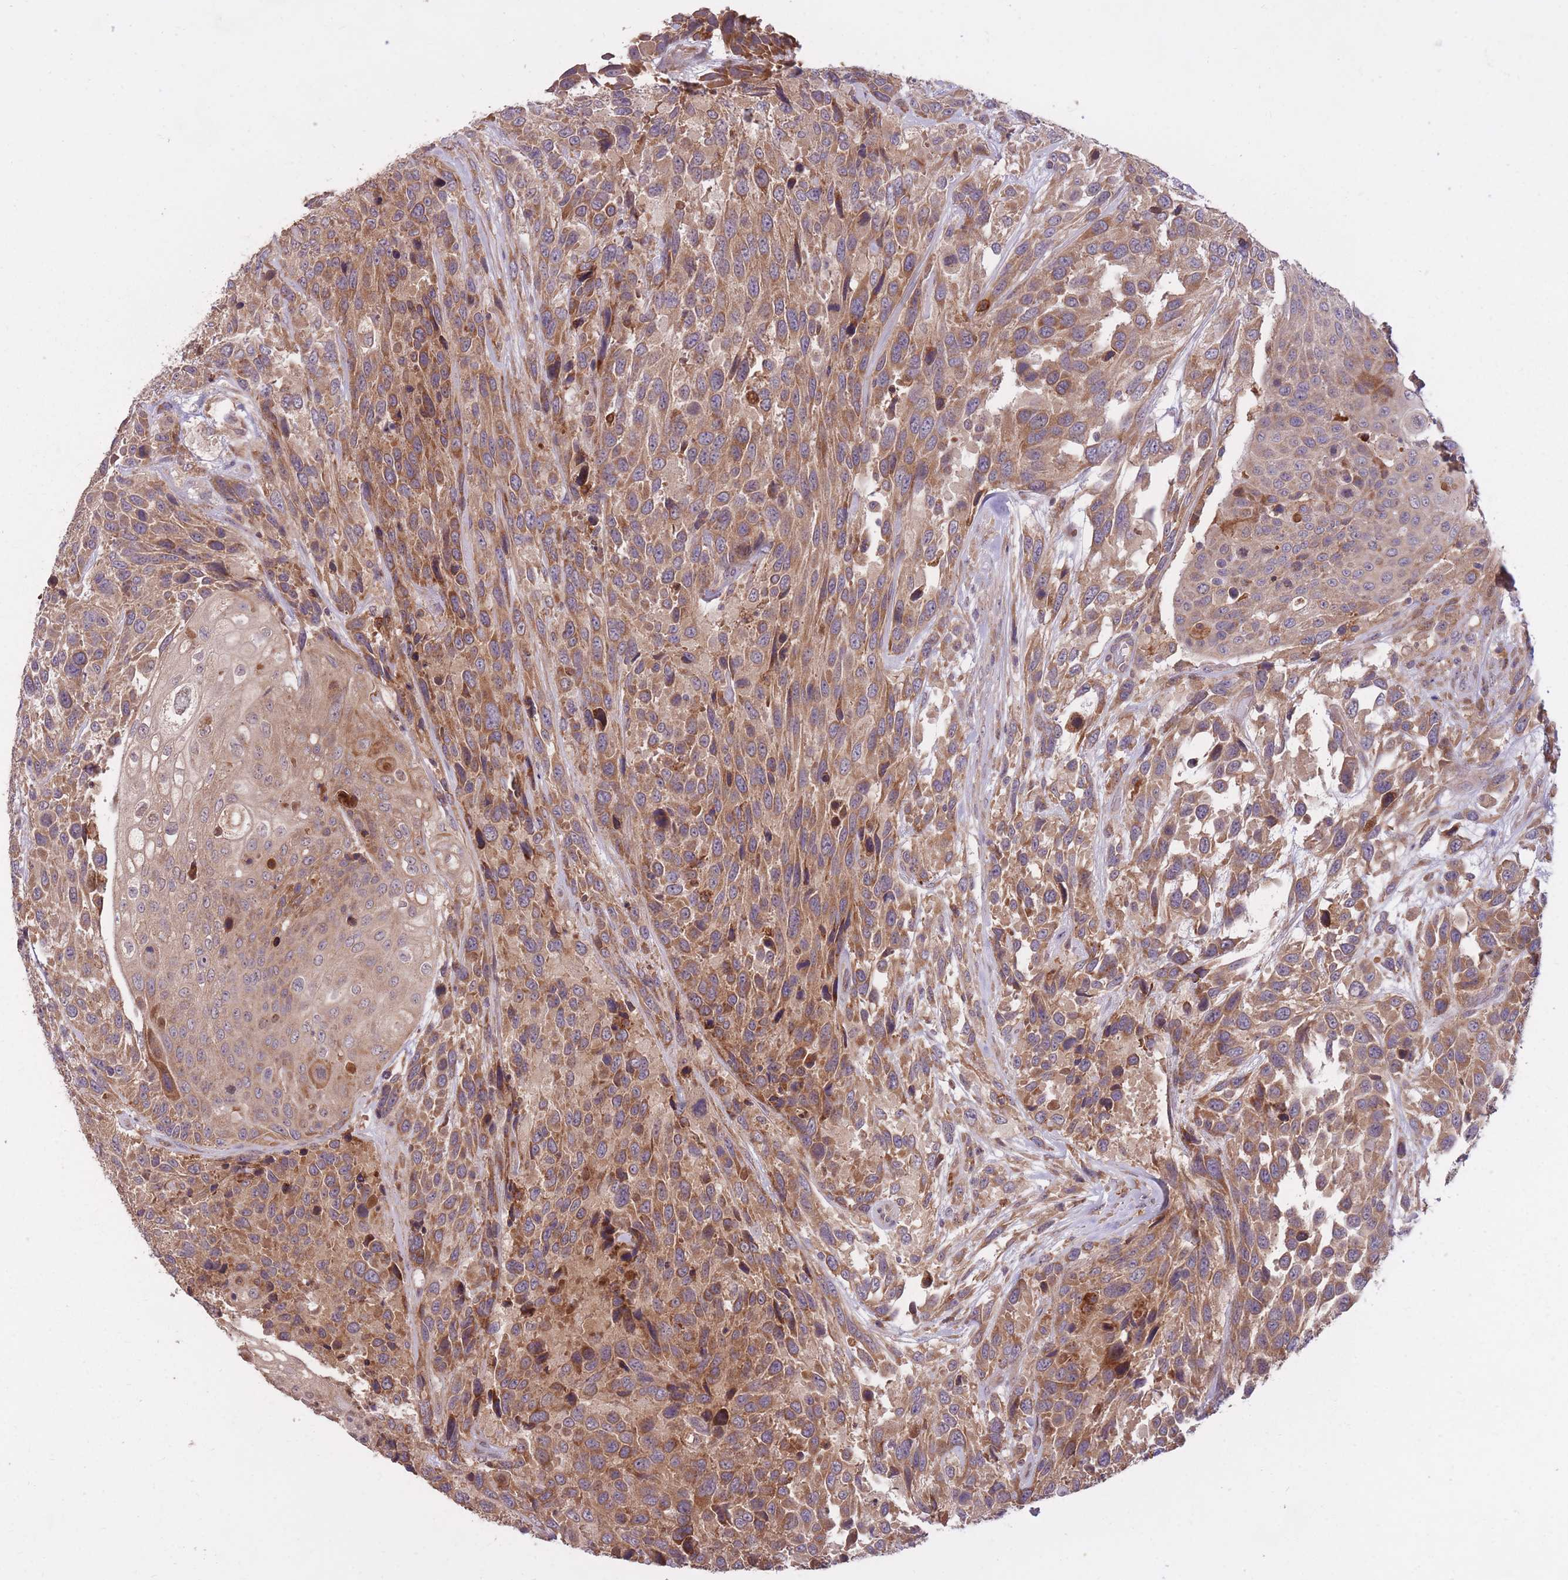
{"staining": {"intensity": "moderate", "quantity": ">75%", "location": "cytoplasmic/membranous"}, "tissue": "urothelial cancer", "cell_type": "Tumor cells", "image_type": "cancer", "snomed": [{"axis": "morphology", "description": "Urothelial carcinoma, High grade"}, {"axis": "topography", "description": "Urinary bladder"}], "caption": "IHC of human urothelial cancer displays medium levels of moderate cytoplasmic/membranous expression in about >75% of tumor cells. (IHC, brightfield microscopy, high magnification).", "gene": "IGF2BP2", "patient": {"sex": "female", "age": 70}}